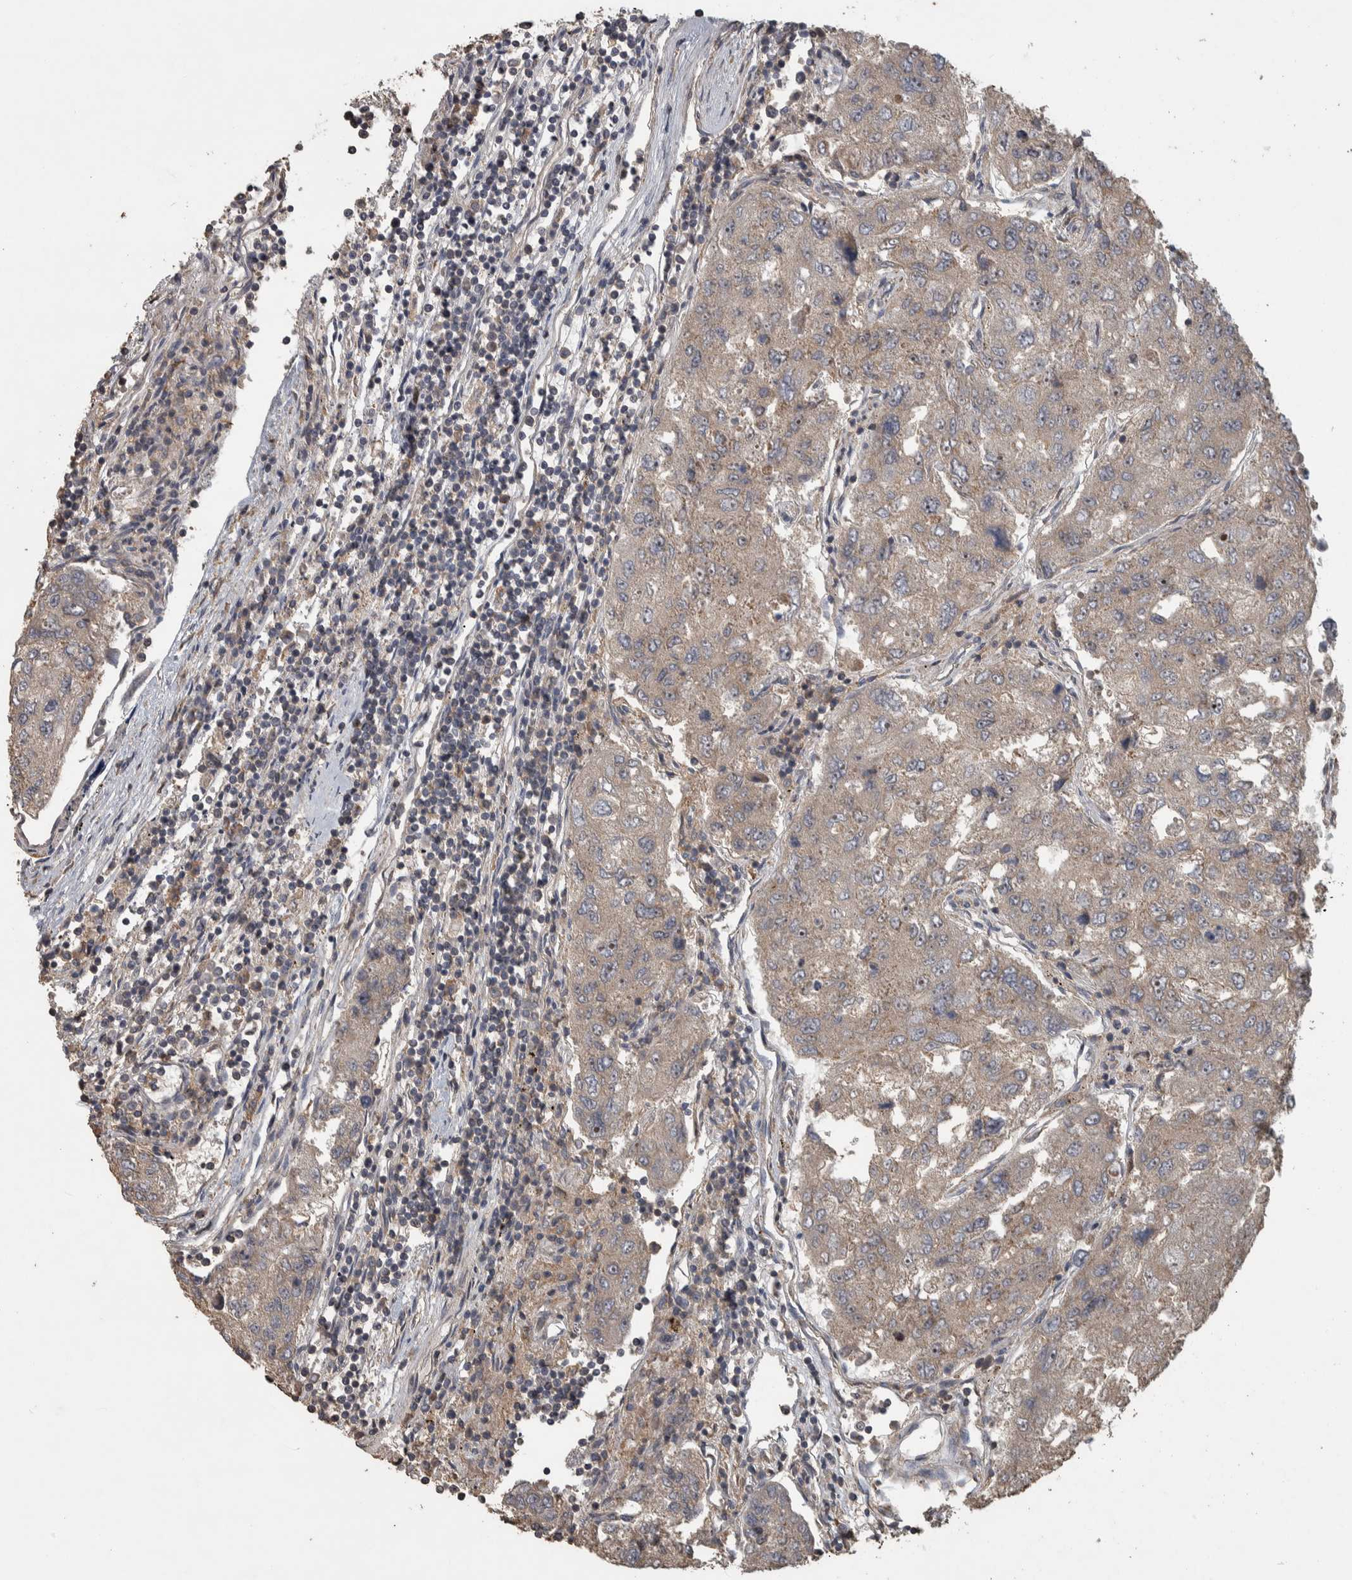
{"staining": {"intensity": "negative", "quantity": "none", "location": "none"}, "tissue": "urothelial cancer", "cell_type": "Tumor cells", "image_type": "cancer", "snomed": [{"axis": "morphology", "description": "Urothelial carcinoma, High grade"}, {"axis": "topography", "description": "Lymph node"}, {"axis": "topography", "description": "Urinary bladder"}], "caption": "DAB (3,3'-diaminobenzidine) immunohistochemical staining of urothelial cancer displays no significant positivity in tumor cells.", "gene": "ERAL1", "patient": {"sex": "male", "age": 51}}